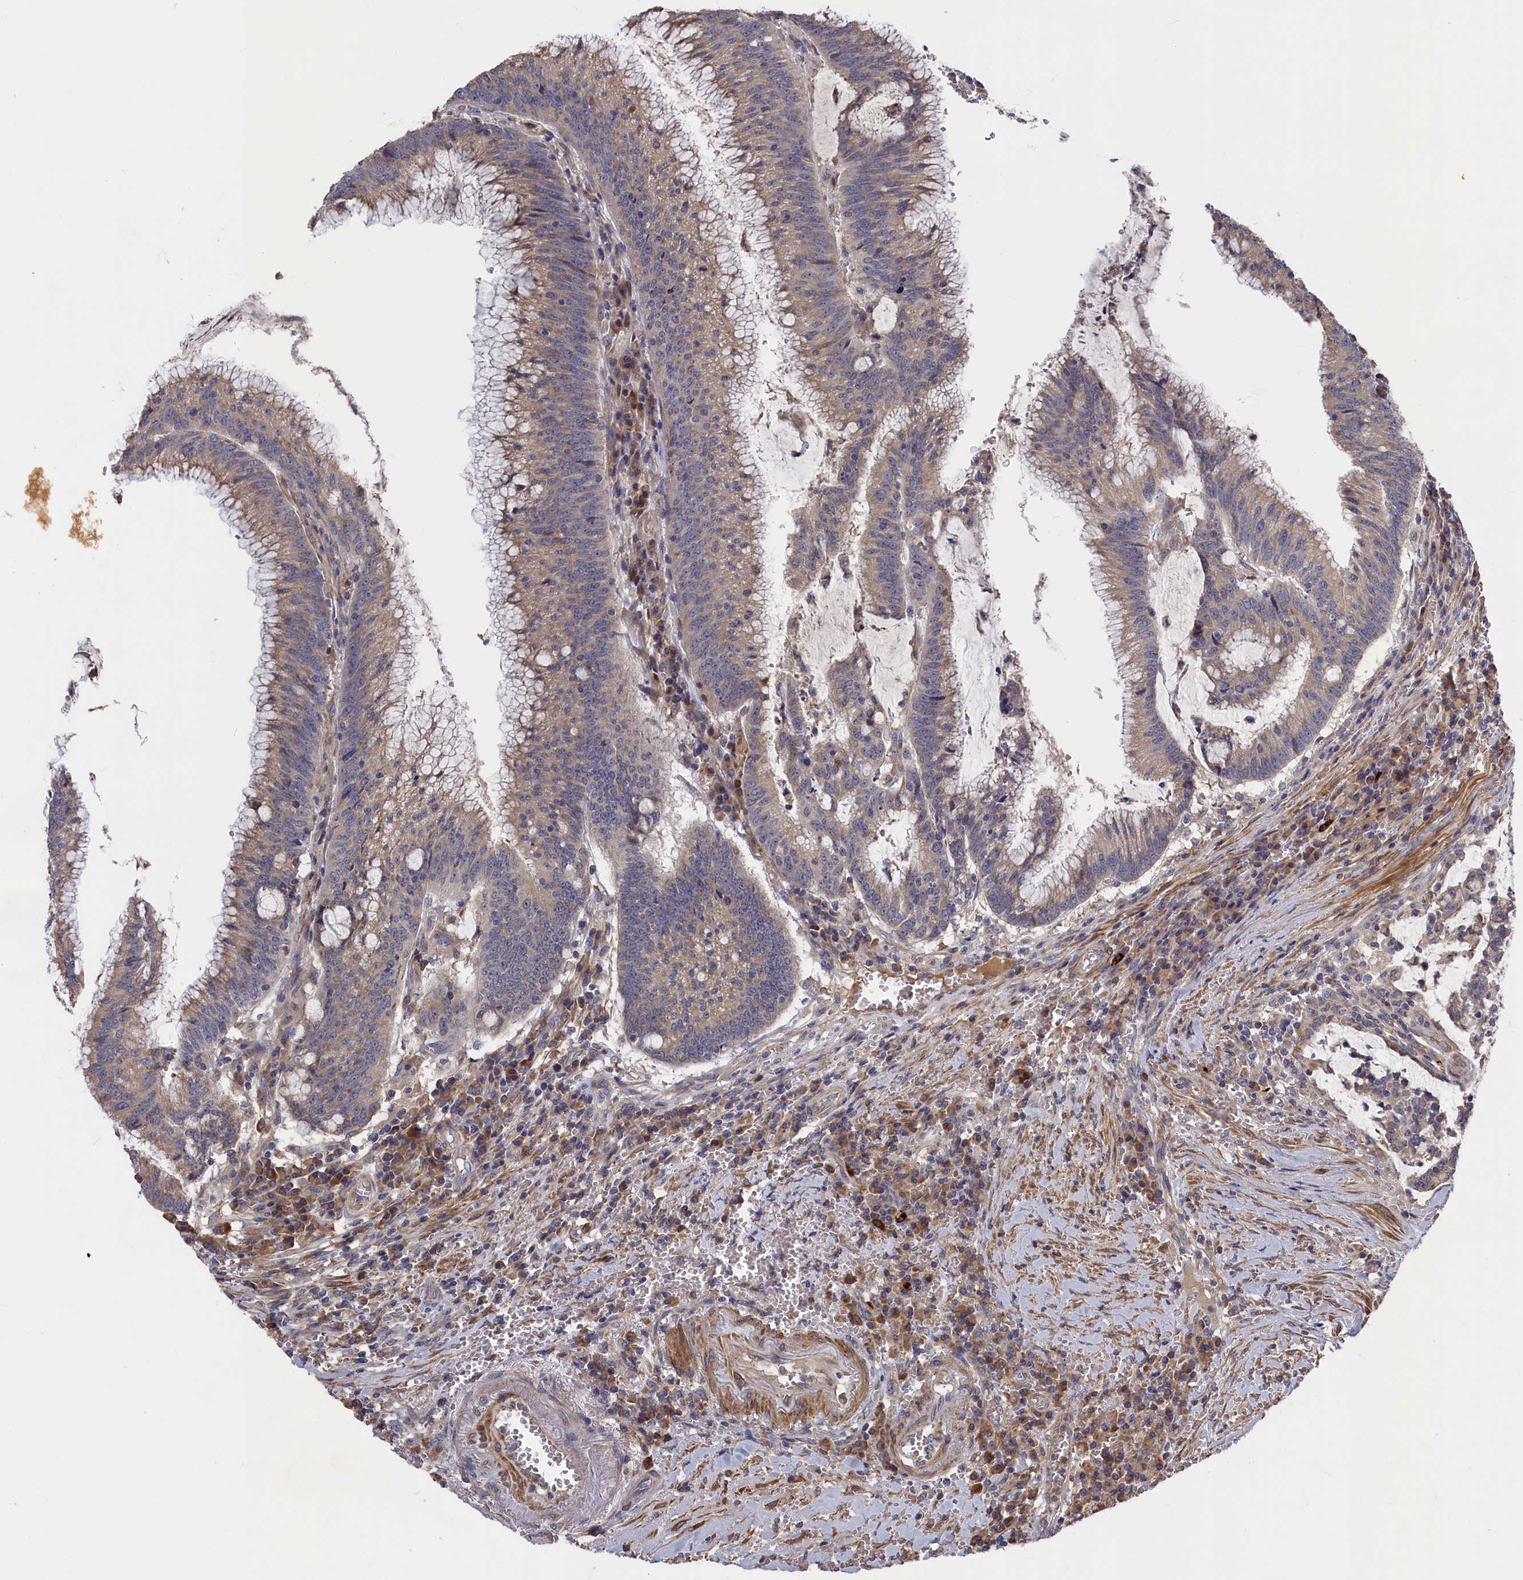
{"staining": {"intensity": "weak", "quantity": ">75%", "location": "cytoplasmic/membranous"}, "tissue": "colorectal cancer", "cell_type": "Tumor cells", "image_type": "cancer", "snomed": [{"axis": "morphology", "description": "Adenocarcinoma, NOS"}, {"axis": "topography", "description": "Rectum"}], "caption": "The immunohistochemical stain shows weak cytoplasmic/membranous positivity in tumor cells of colorectal cancer tissue.", "gene": "CYB5D2", "patient": {"sex": "female", "age": 77}}